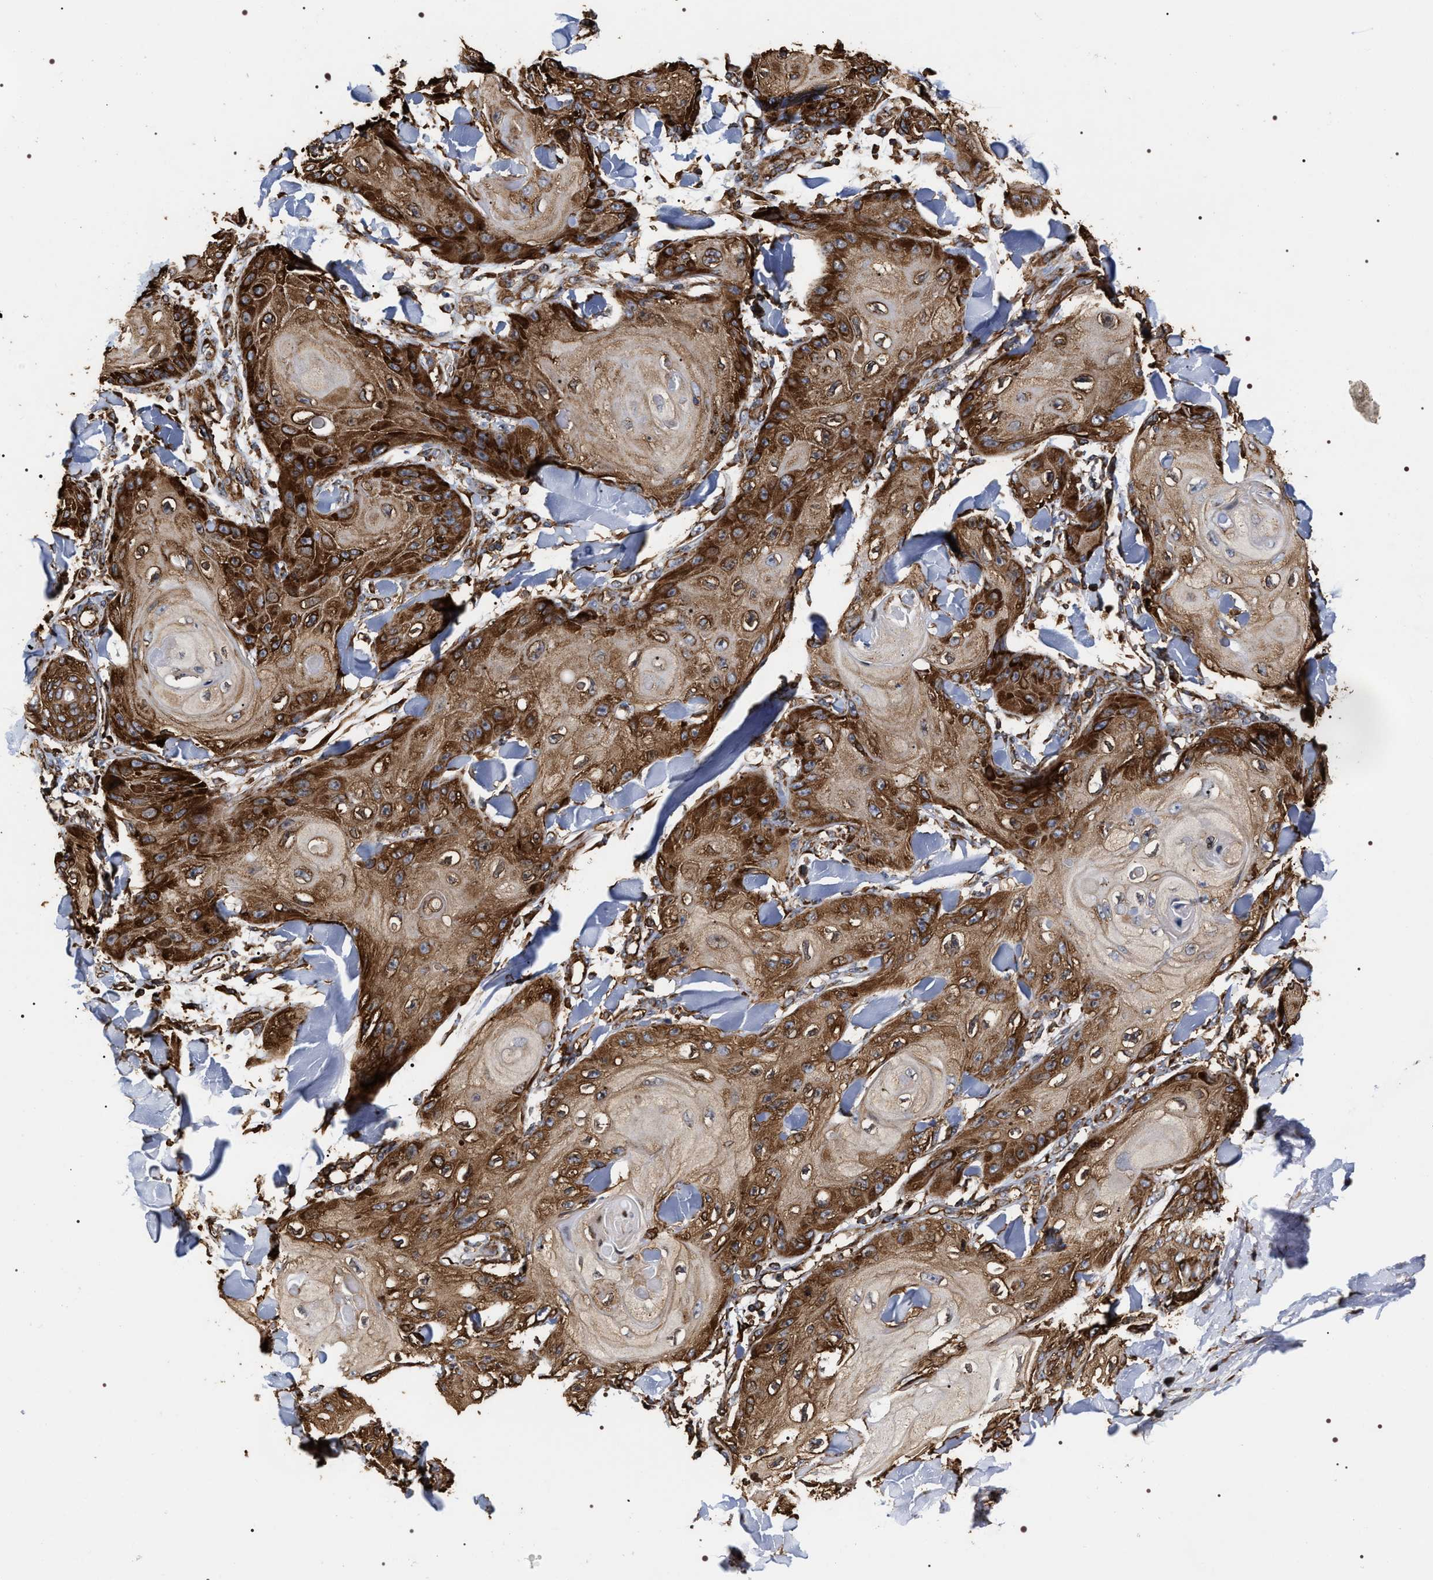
{"staining": {"intensity": "strong", "quantity": "25%-75%", "location": "cytoplasmic/membranous"}, "tissue": "skin cancer", "cell_type": "Tumor cells", "image_type": "cancer", "snomed": [{"axis": "morphology", "description": "Squamous cell carcinoma, NOS"}, {"axis": "topography", "description": "Skin"}], "caption": "About 25%-75% of tumor cells in skin cancer (squamous cell carcinoma) exhibit strong cytoplasmic/membranous protein expression as visualized by brown immunohistochemical staining.", "gene": "SERBP1", "patient": {"sex": "male", "age": 74}}